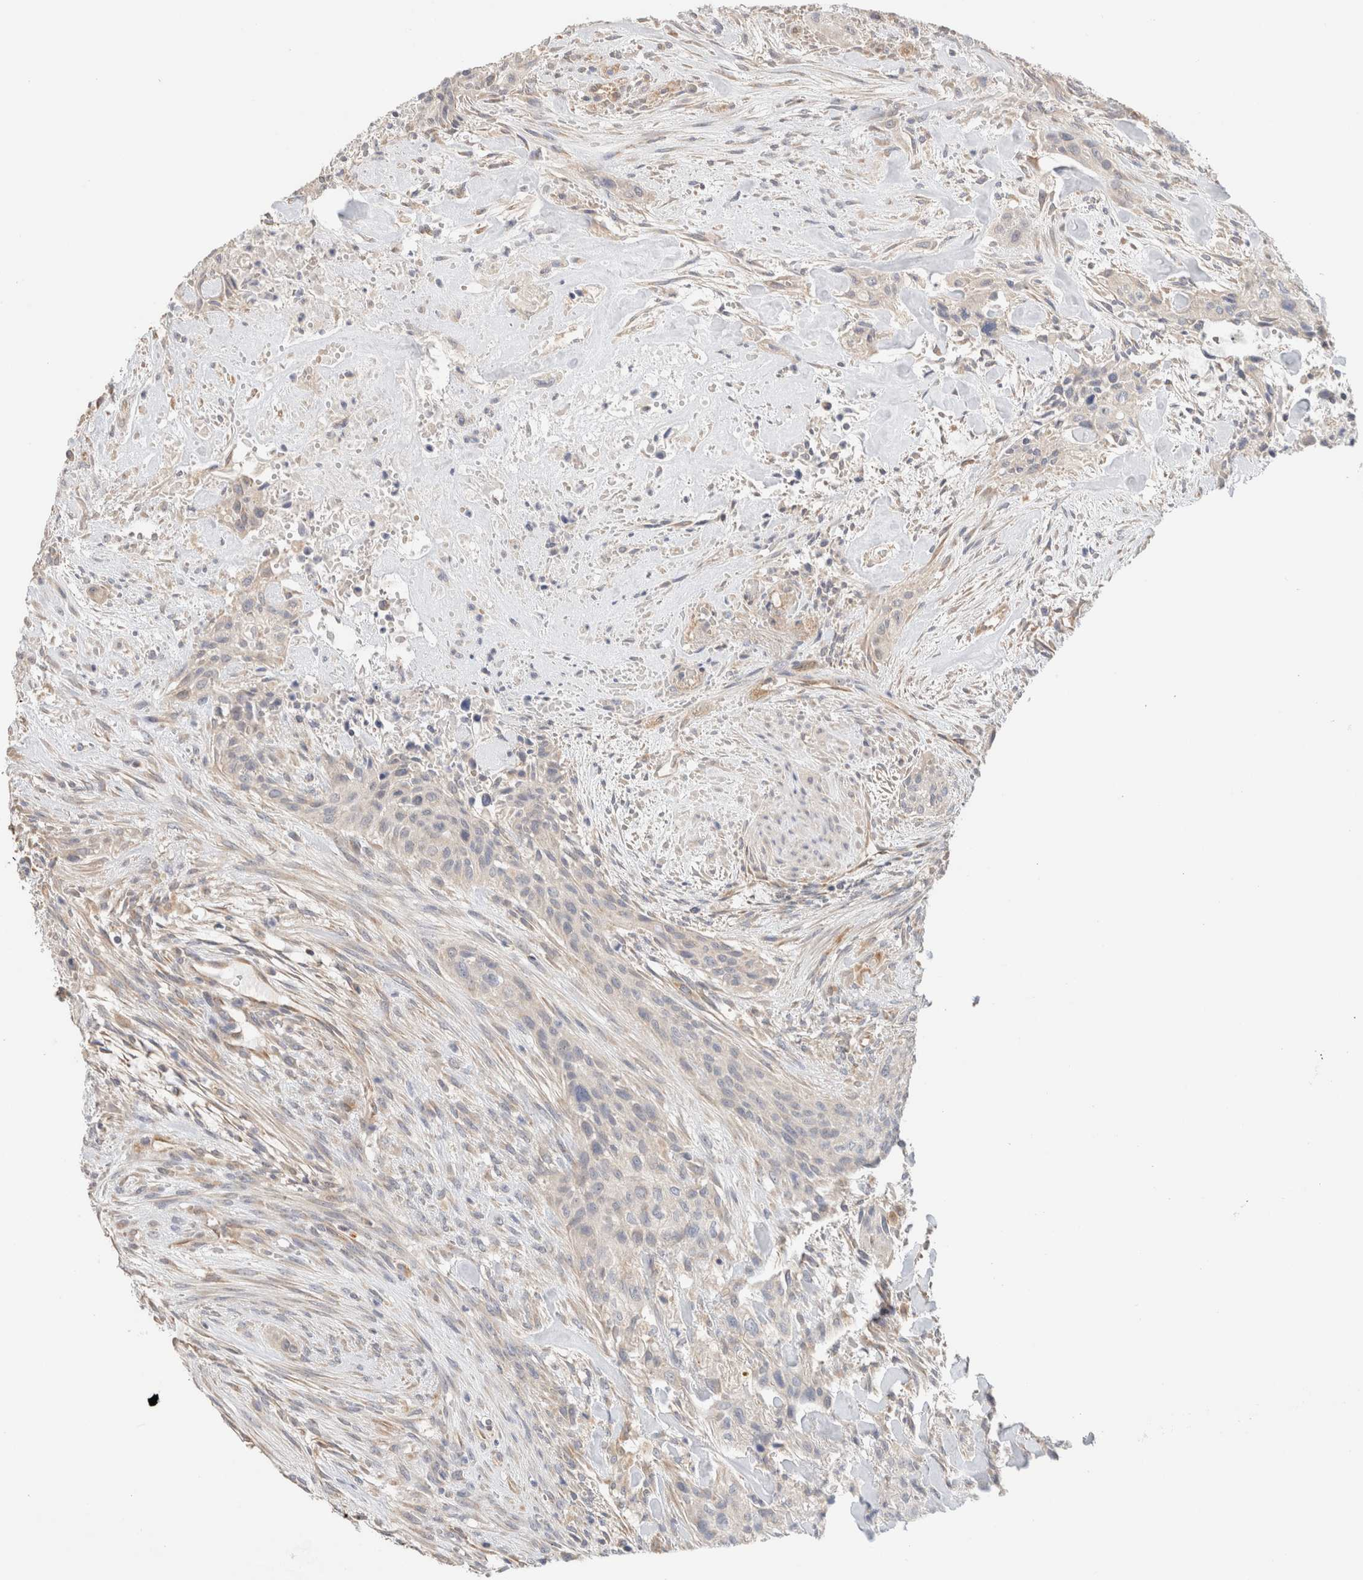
{"staining": {"intensity": "negative", "quantity": "none", "location": "none"}, "tissue": "urothelial cancer", "cell_type": "Tumor cells", "image_type": "cancer", "snomed": [{"axis": "morphology", "description": "Urothelial carcinoma, High grade"}, {"axis": "topography", "description": "Urinary bladder"}], "caption": "This is a image of immunohistochemistry staining of urothelial cancer, which shows no expression in tumor cells.", "gene": "CA13", "patient": {"sex": "male", "age": 35}}